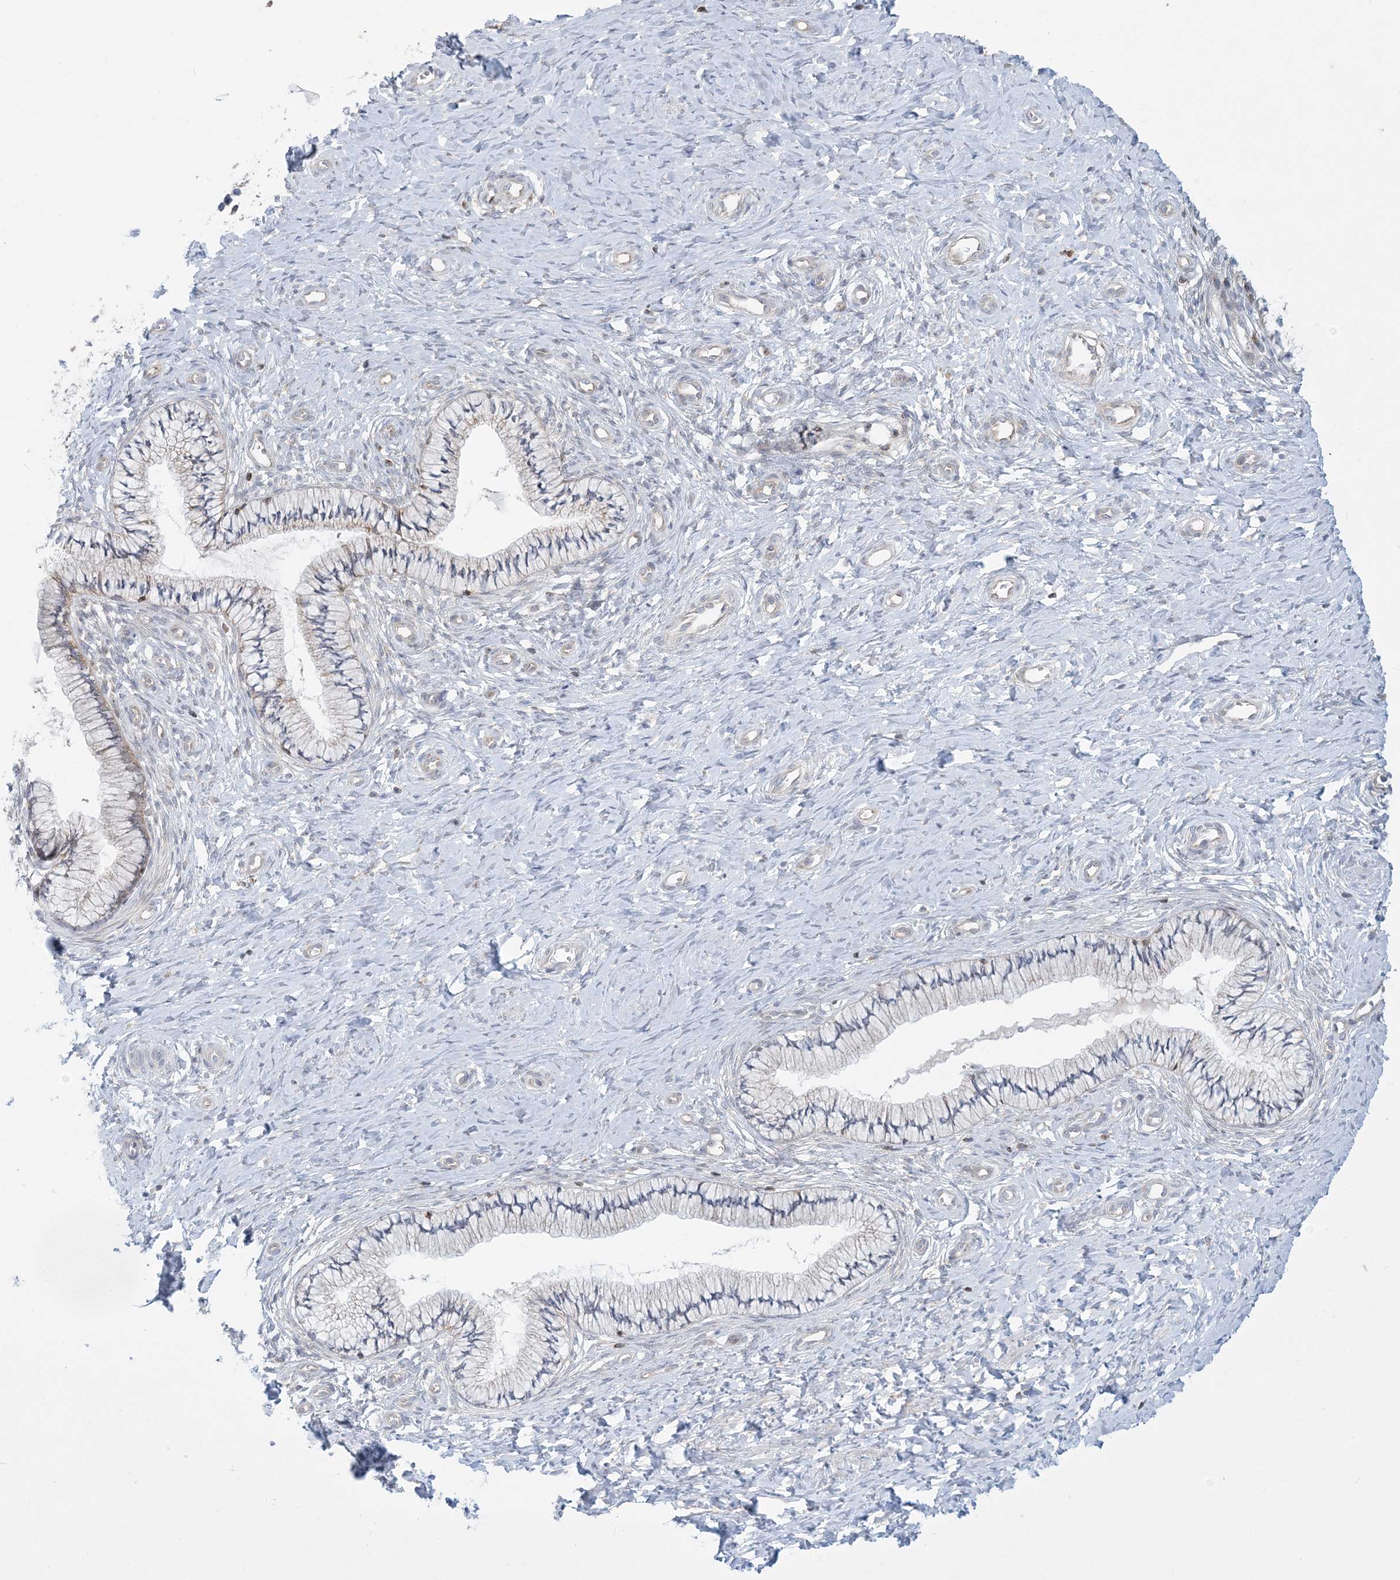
{"staining": {"intensity": "moderate", "quantity": "25%-75%", "location": "cytoplasmic/membranous"}, "tissue": "cervix", "cell_type": "Glandular cells", "image_type": "normal", "snomed": [{"axis": "morphology", "description": "Normal tissue, NOS"}, {"axis": "topography", "description": "Cervix"}], "caption": "This is an image of immunohistochemistry staining of unremarkable cervix, which shows moderate positivity in the cytoplasmic/membranous of glandular cells.", "gene": "SLAMF9", "patient": {"sex": "female", "age": 36}}